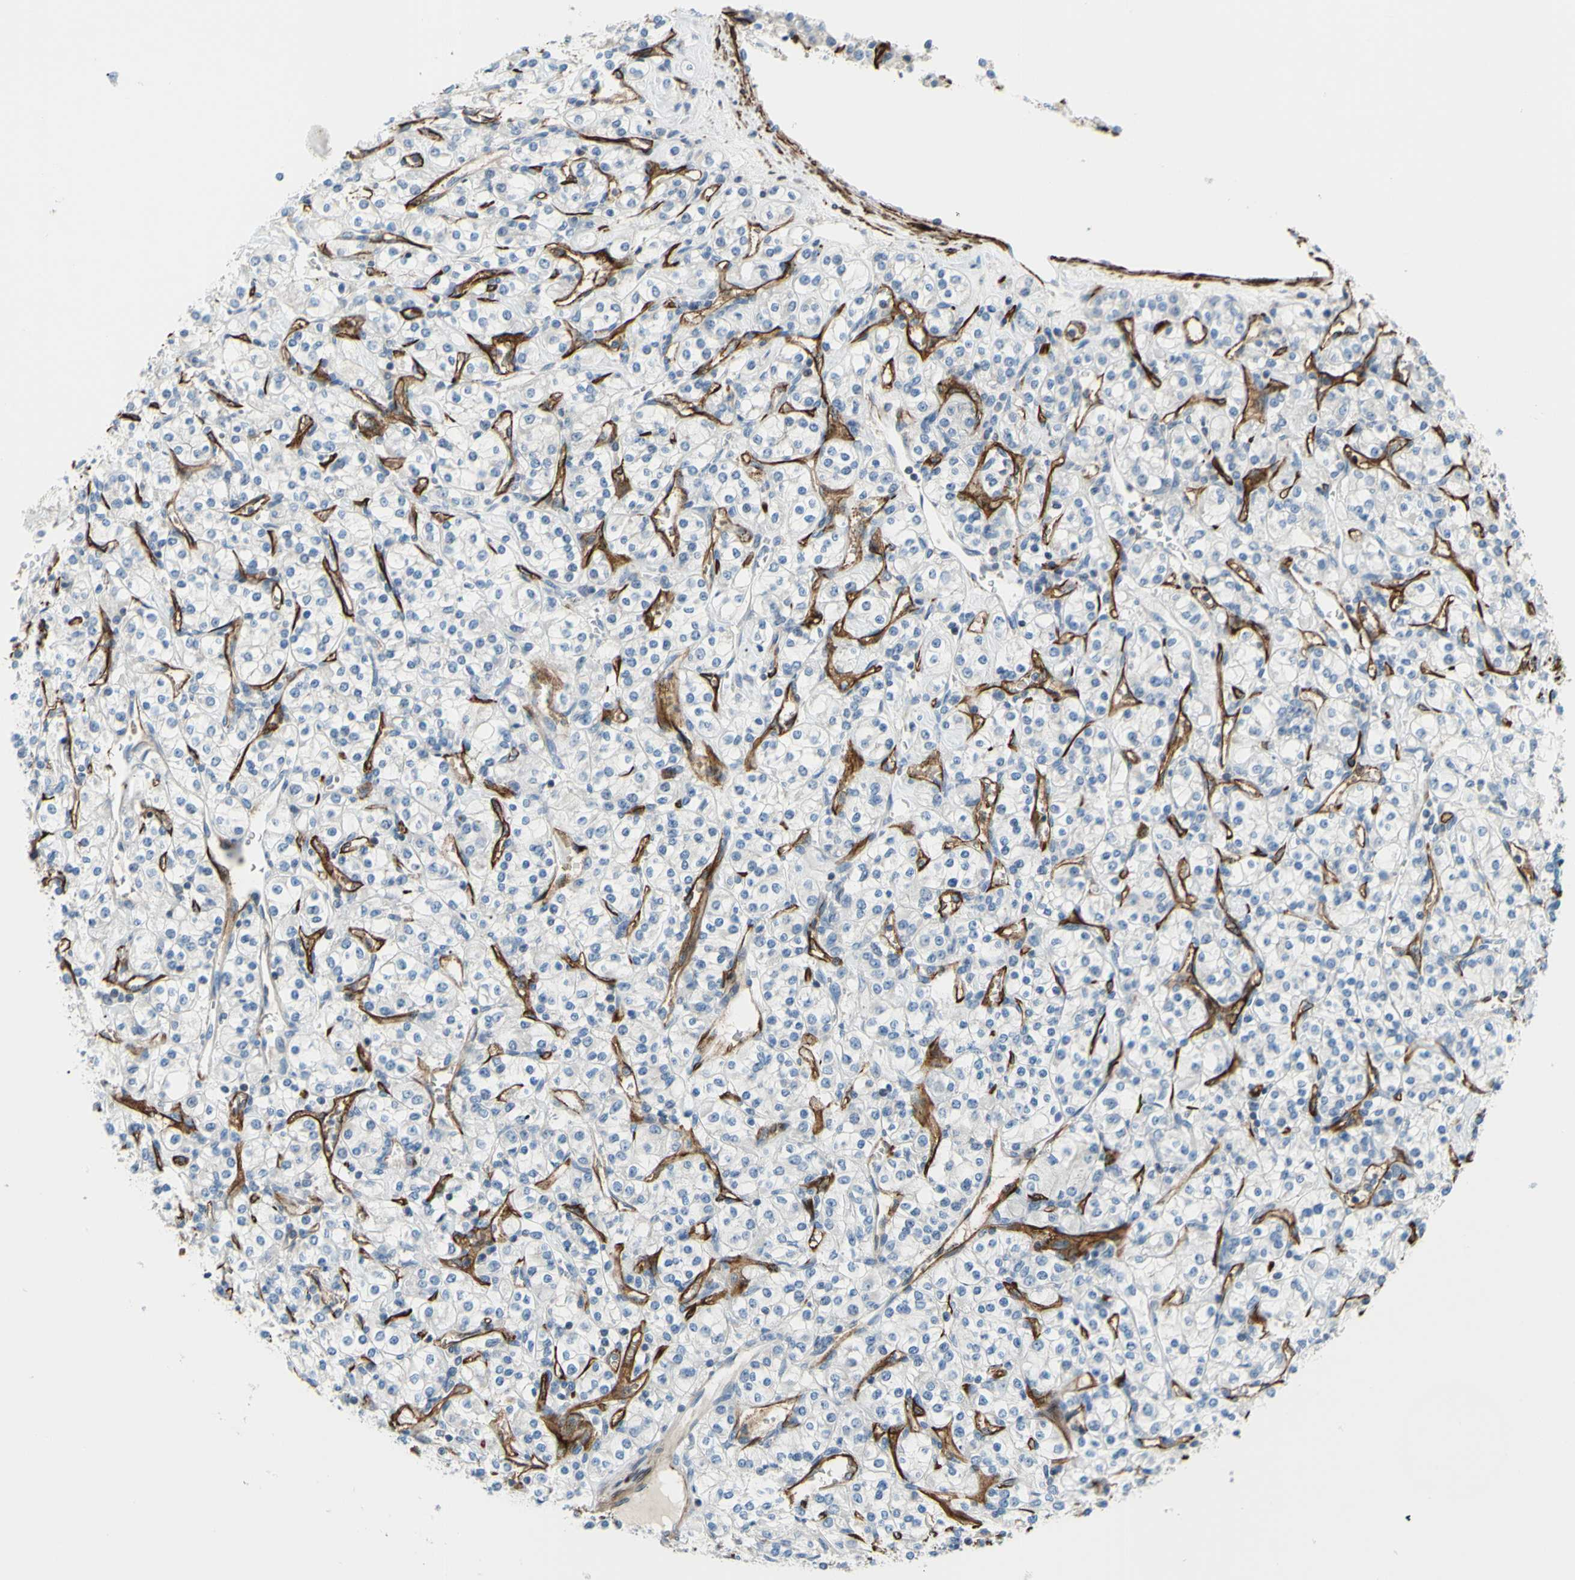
{"staining": {"intensity": "negative", "quantity": "none", "location": "none"}, "tissue": "renal cancer", "cell_type": "Tumor cells", "image_type": "cancer", "snomed": [{"axis": "morphology", "description": "Adenocarcinoma, NOS"}, {"axis": "topography", "description": "Kidney"}], "caption": "Tumor cells show no significant positivity in renal adenocarcinoma. (DAB immunohistochemistry with hematoxylin counter stain).", "gene": "PRRG2", "patient": {"sex": "male", "age": 77}}